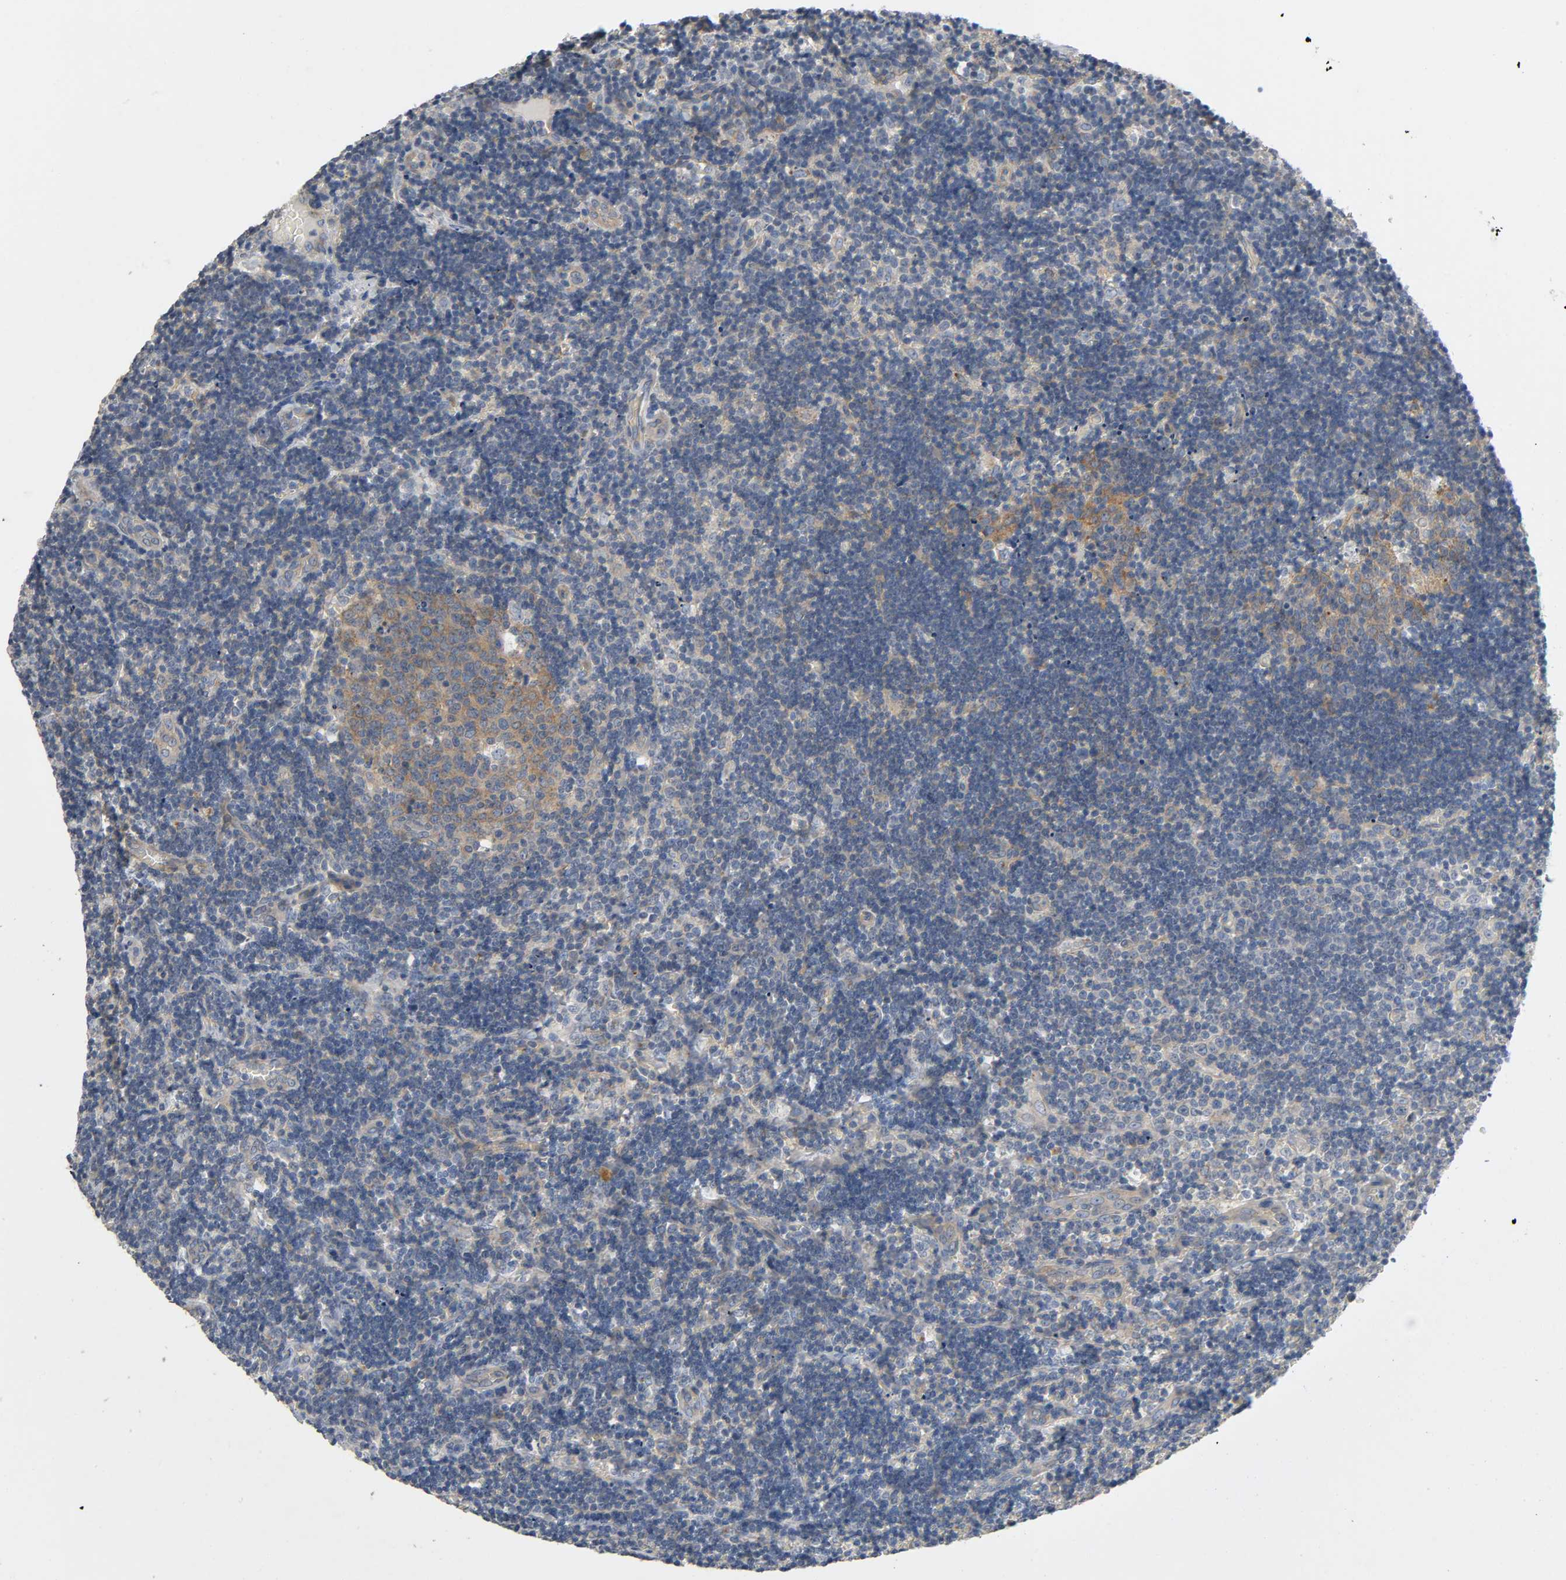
{"staining": {"intensity": "weak", "quantity": "25%-75%", "location": "cytoplasmic/membranous"}, "tissue": "lymph node", "cell_type": "Germinal center cells", "image_type": "normal", "snomed": [{"axis": "morphology", "description": "Normal tissue, NOS"}, {"axis": "topography", "description": "Lymph node"}, {"axis": "topography", "description": "Salivary gland"}], "caption": "Protein analysis of unremarkable lymph node shows weak cytoplasmic/membranous staining in approximately 25%-75% of germinal center cells. Using DAB (brown) and hematoxylin (blue) stains, captured at high magnification using brightfield microscopy.", "gene": "ARPC1A", "patient": {"sex": "male", "age": 8}}